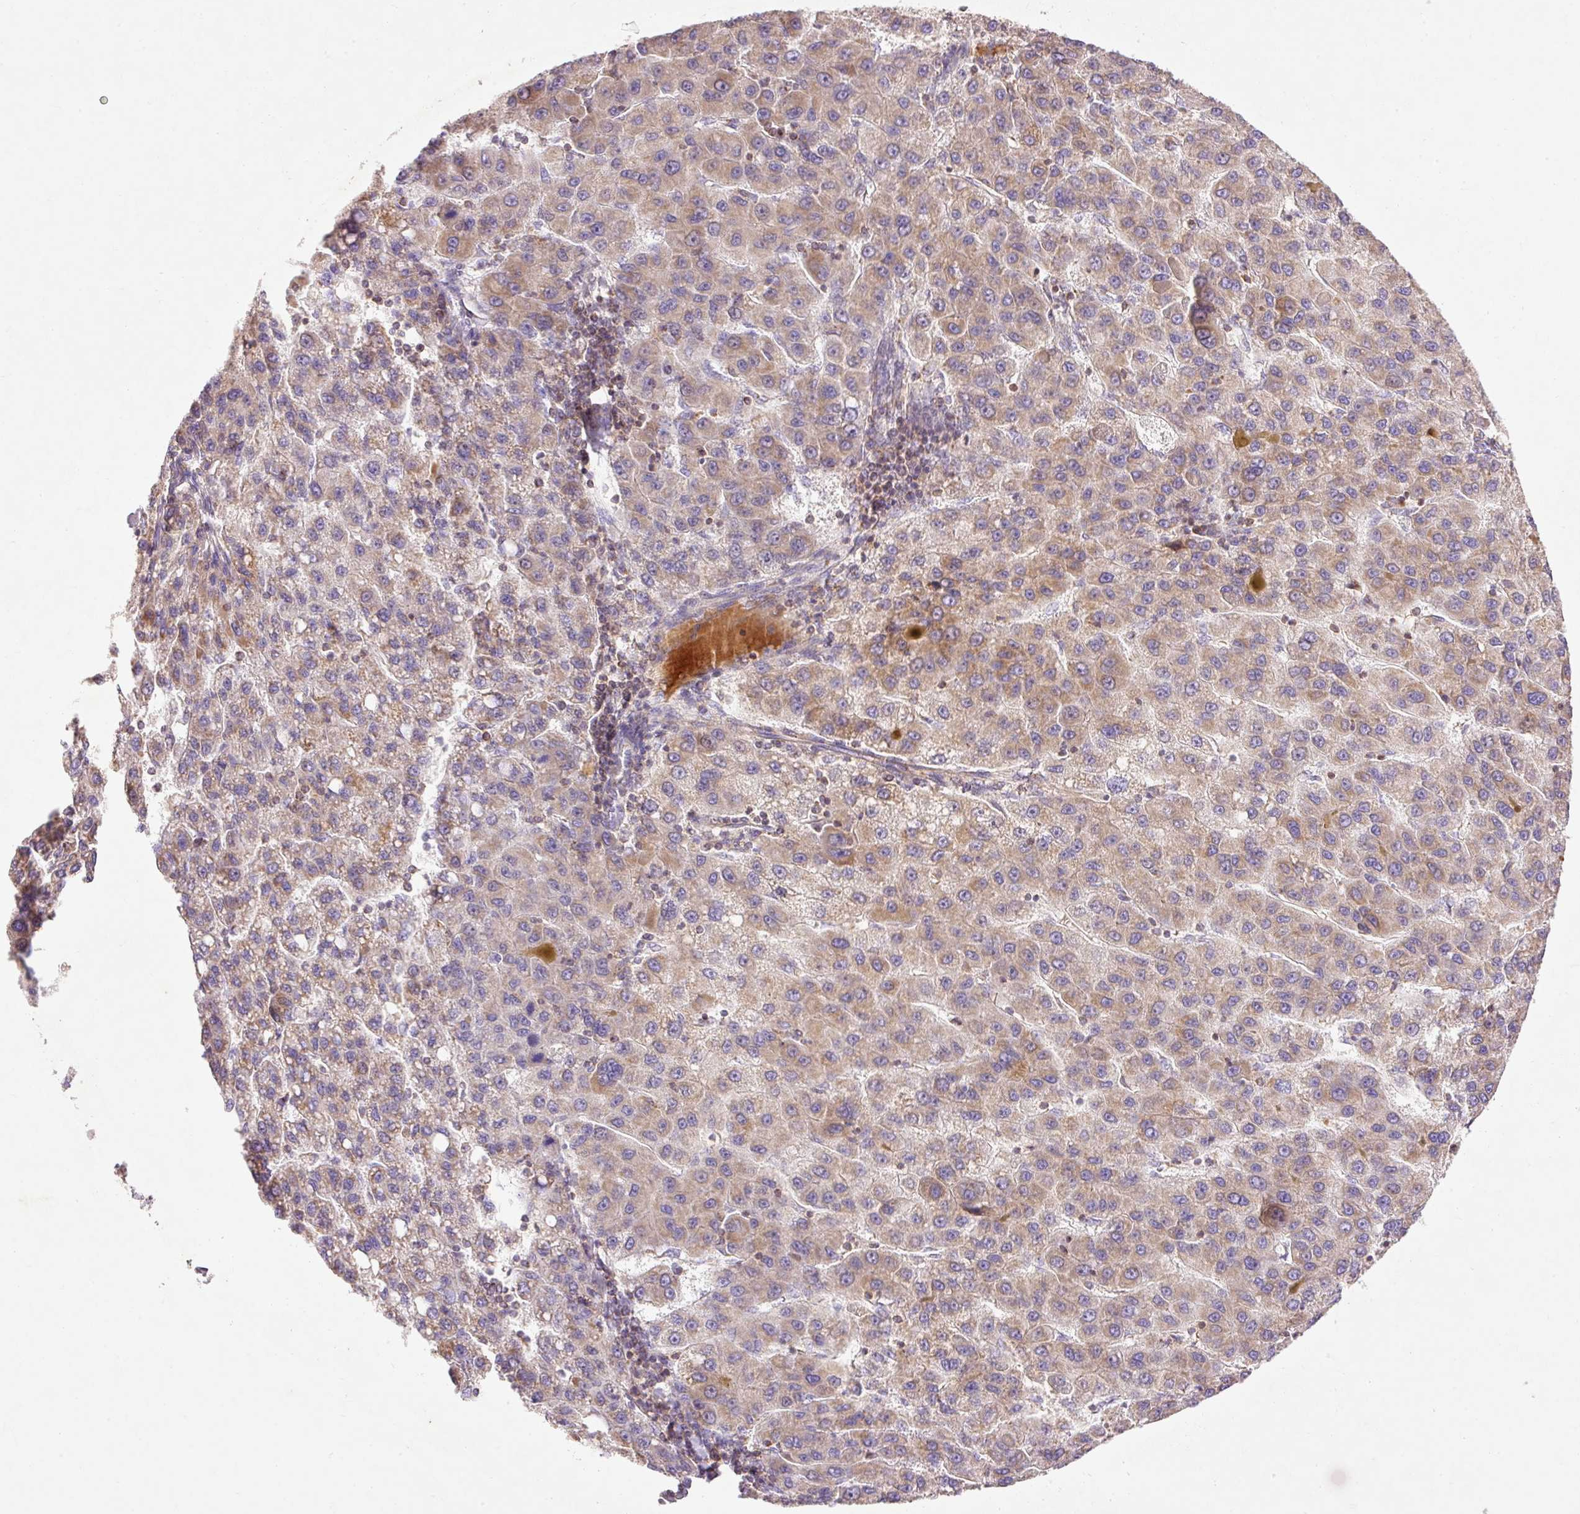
{"staining": {"intensity": "weak", "quantity": ">75%", "location": "cytoplasmic/membranous"}, "tissue": "liver cancer", "cell_type": "Tumor cells", "image_type": "cancer", "snomed": [{"axis": "morphology", "description": "Carcinoma, Hepatocellular, NOS"}, {"axis": "topography", "description": "Liver"}], "caption": "Human hepatocellular carcinoma (liver) stained for a protein (brown) shows weak cytoplasmic/membranous positive expression in approximately >75% of tumor cells.", "gene": "IMMT", "patient": {"sex": "female", "age": 82}}